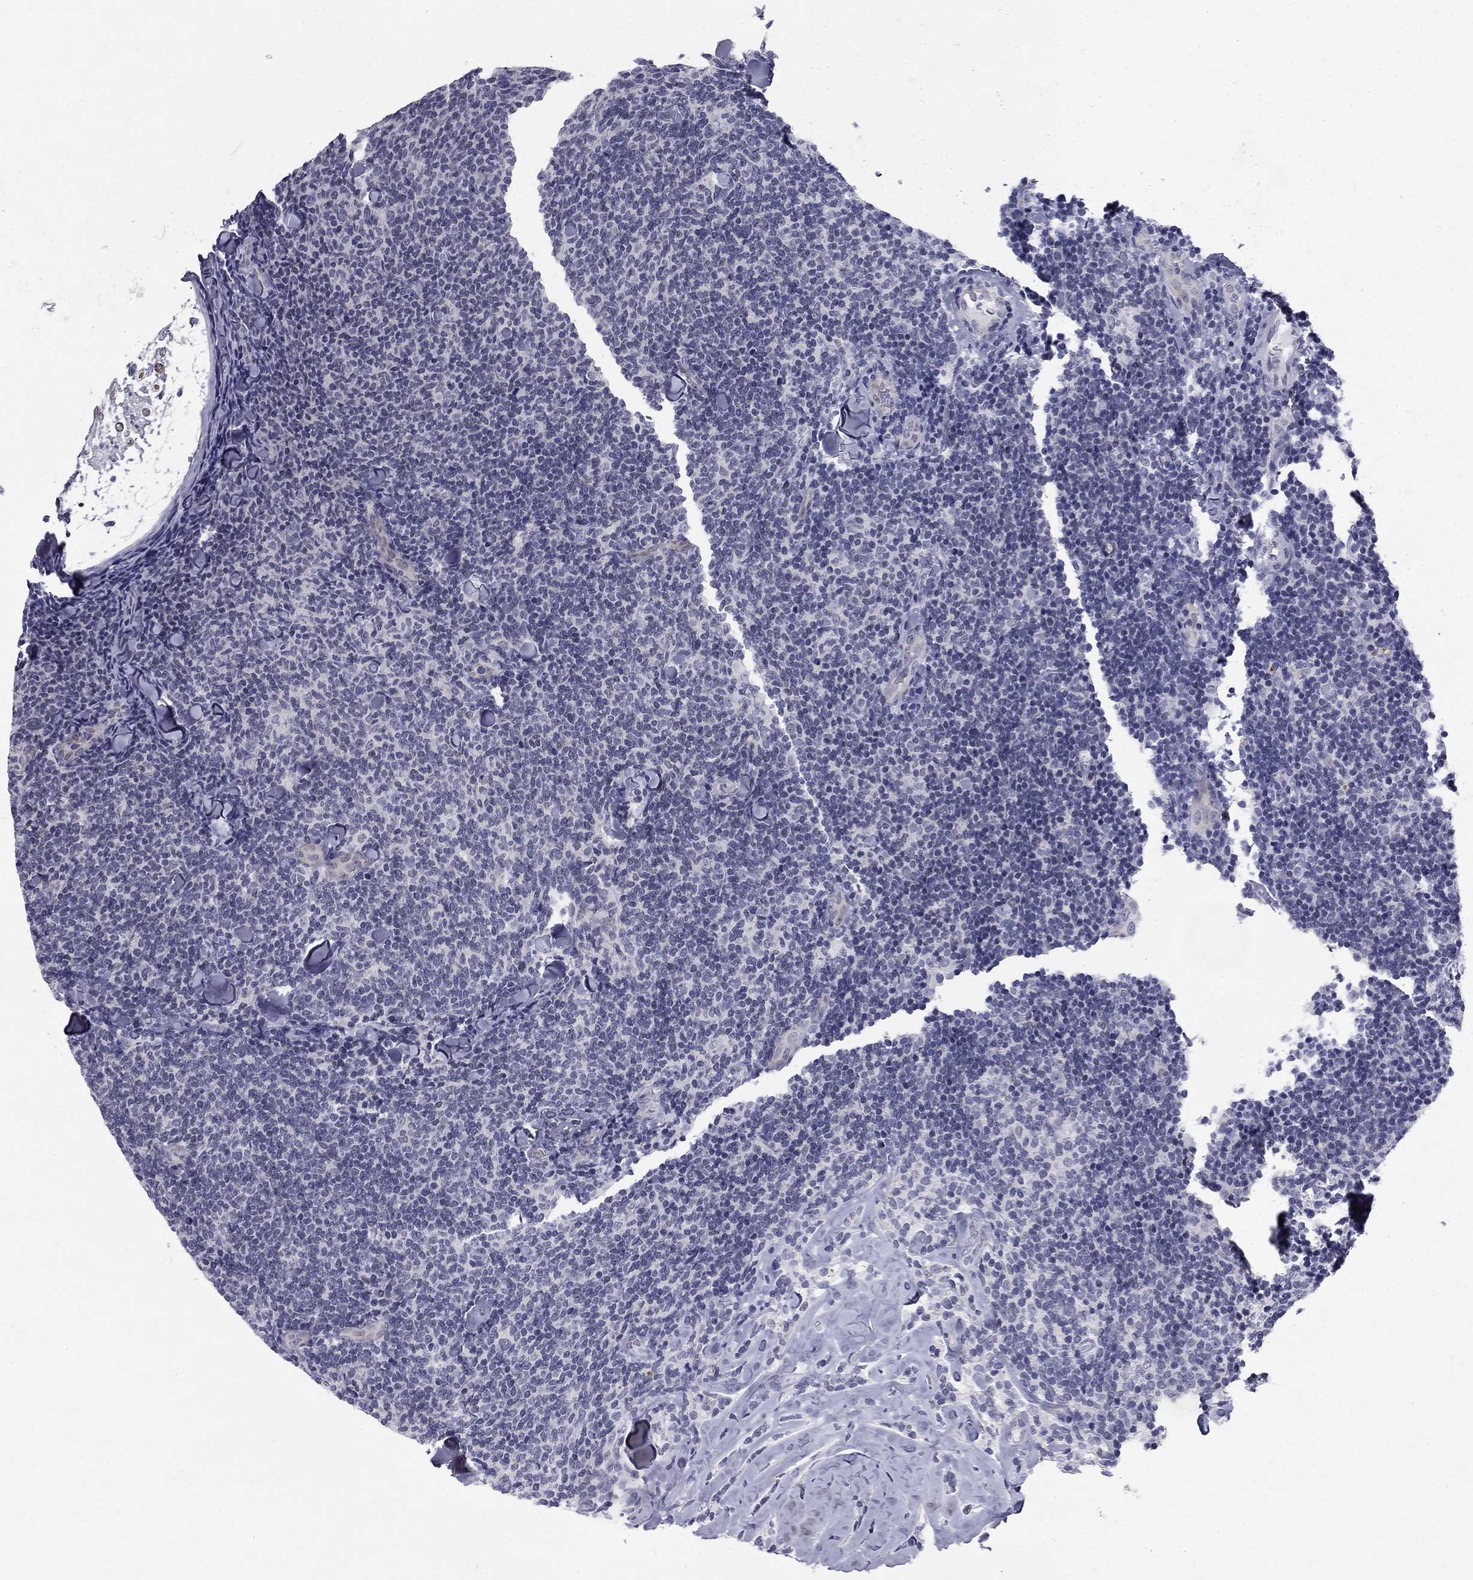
{"staining": {"intensity": "negative", "quantity": "none", "location": "none"}, "tissue": "lymphoma", "cell_type": "Tumor cells", "image_type": "cancer", "snomed": [{"axis": "morphology", "description": "Malignant lymphoma, non-Hodgkin's type, Low grade"}, {"axis": "topography", "description": "Lymph node"}], "caption": "Lymphoma was stained to show a protein in brown. There is no significant positivity in tumor cells. (DAB (3,3'-diaminobenzidine) immunohistochemistry (IHC) with hematoxylin counter stain).", "gene": "CLIC6", "patient": {"sex": "female", "age": 56}}